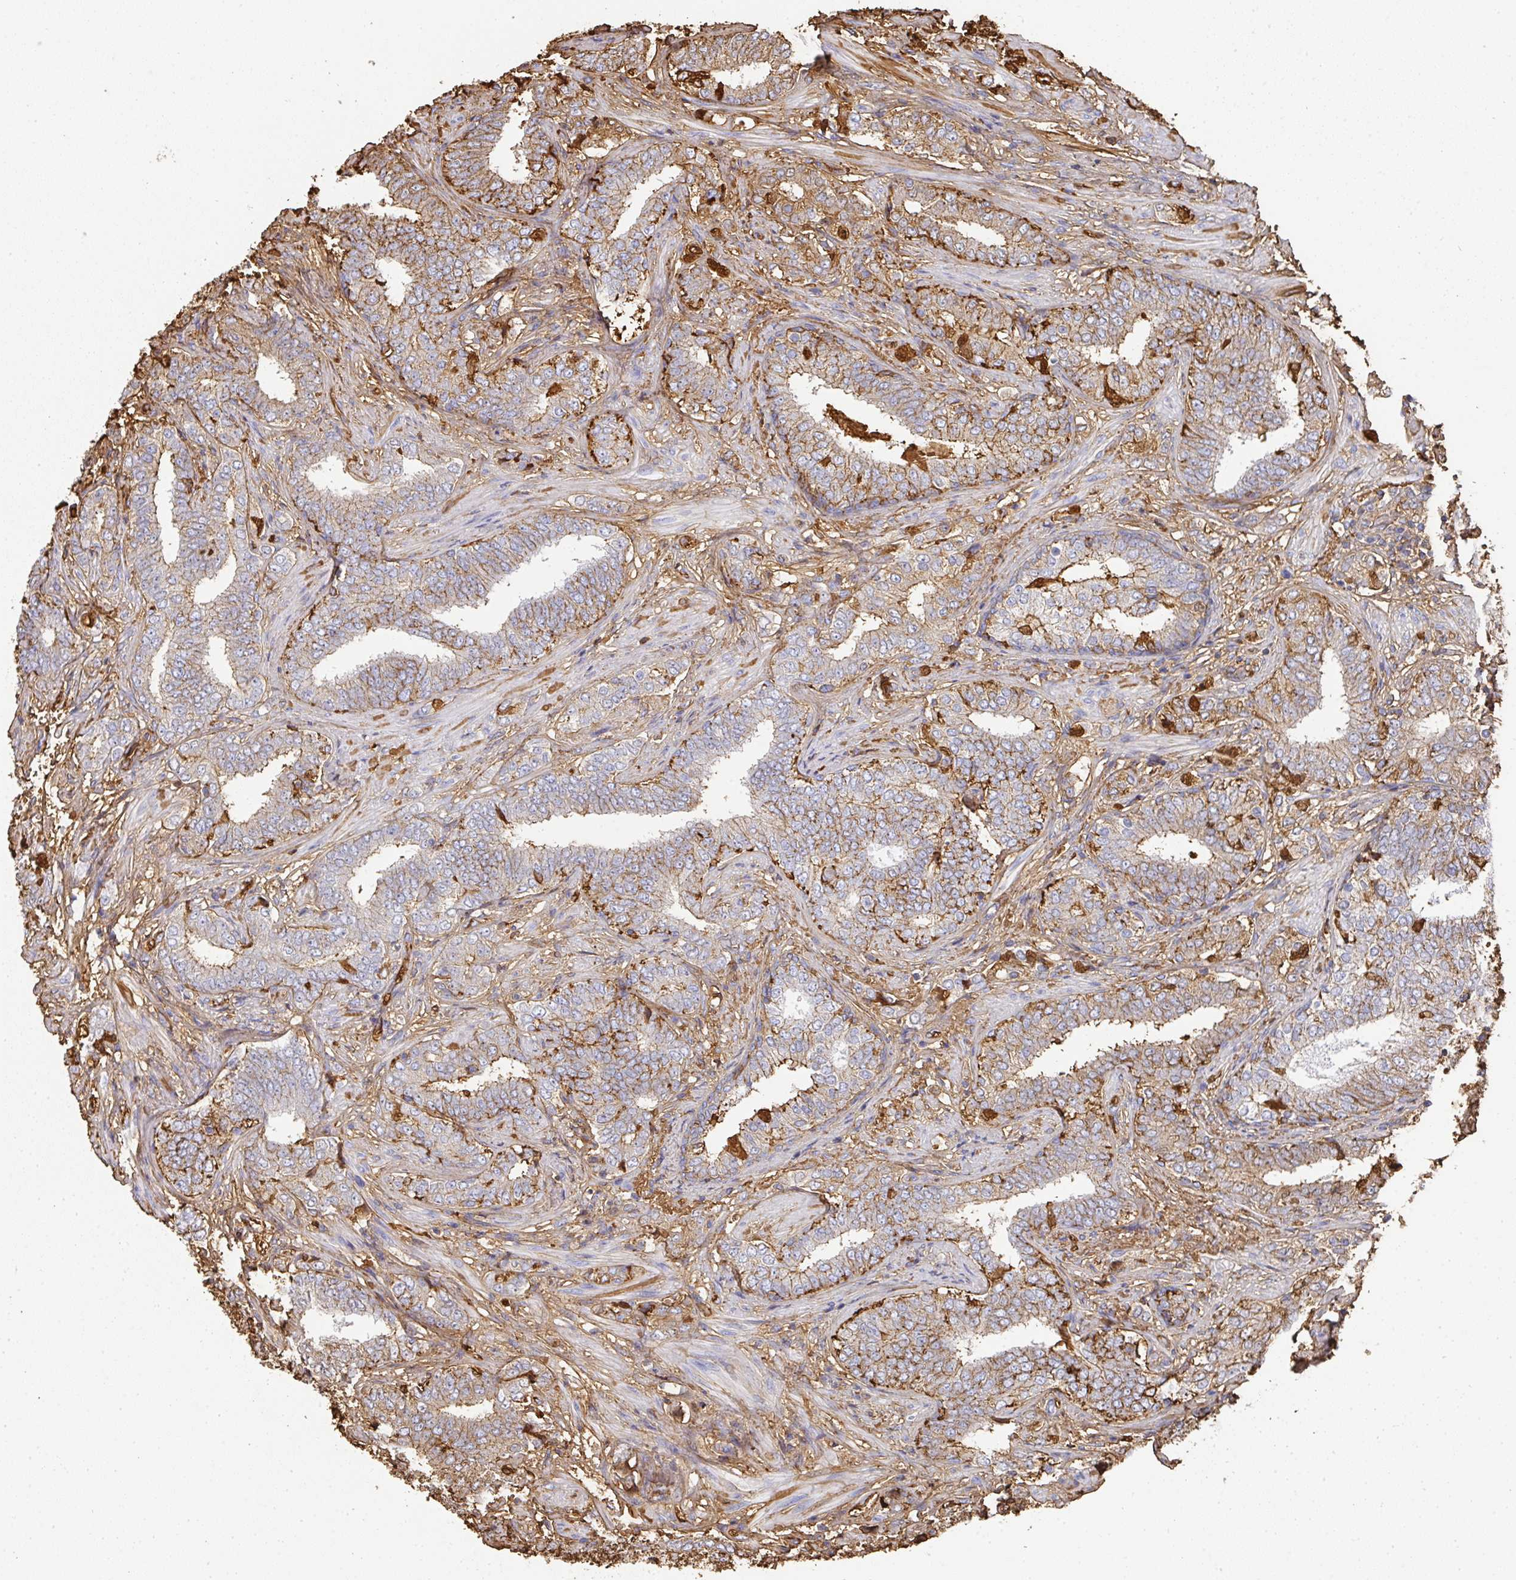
{"staining": {"intensity": "moderate", "quantity": "25%-75%", "location": "cytoplasmic/membranous,nuclear"}, "tissue": "prostate cancer", "cell_type": "Tumor cells", "image_type": "cancer", "snomed": [{"axis": "morphology", "description": "Adenocarcinoma, High grade"}, {"axis": "topography", "description": "Prostate"}], "caption": "Immunohistochemistry (IHC) (DAB) staining of prostate cancer shows moderate cytoplasmic/membranous and nuclear protein positivity in approximately 25%-75% of tumor cells. The protein is shown in brown color, while the nuclei are stained blue.", "gene": "ALB", "patient": {"sex": "male", "age": 72}}